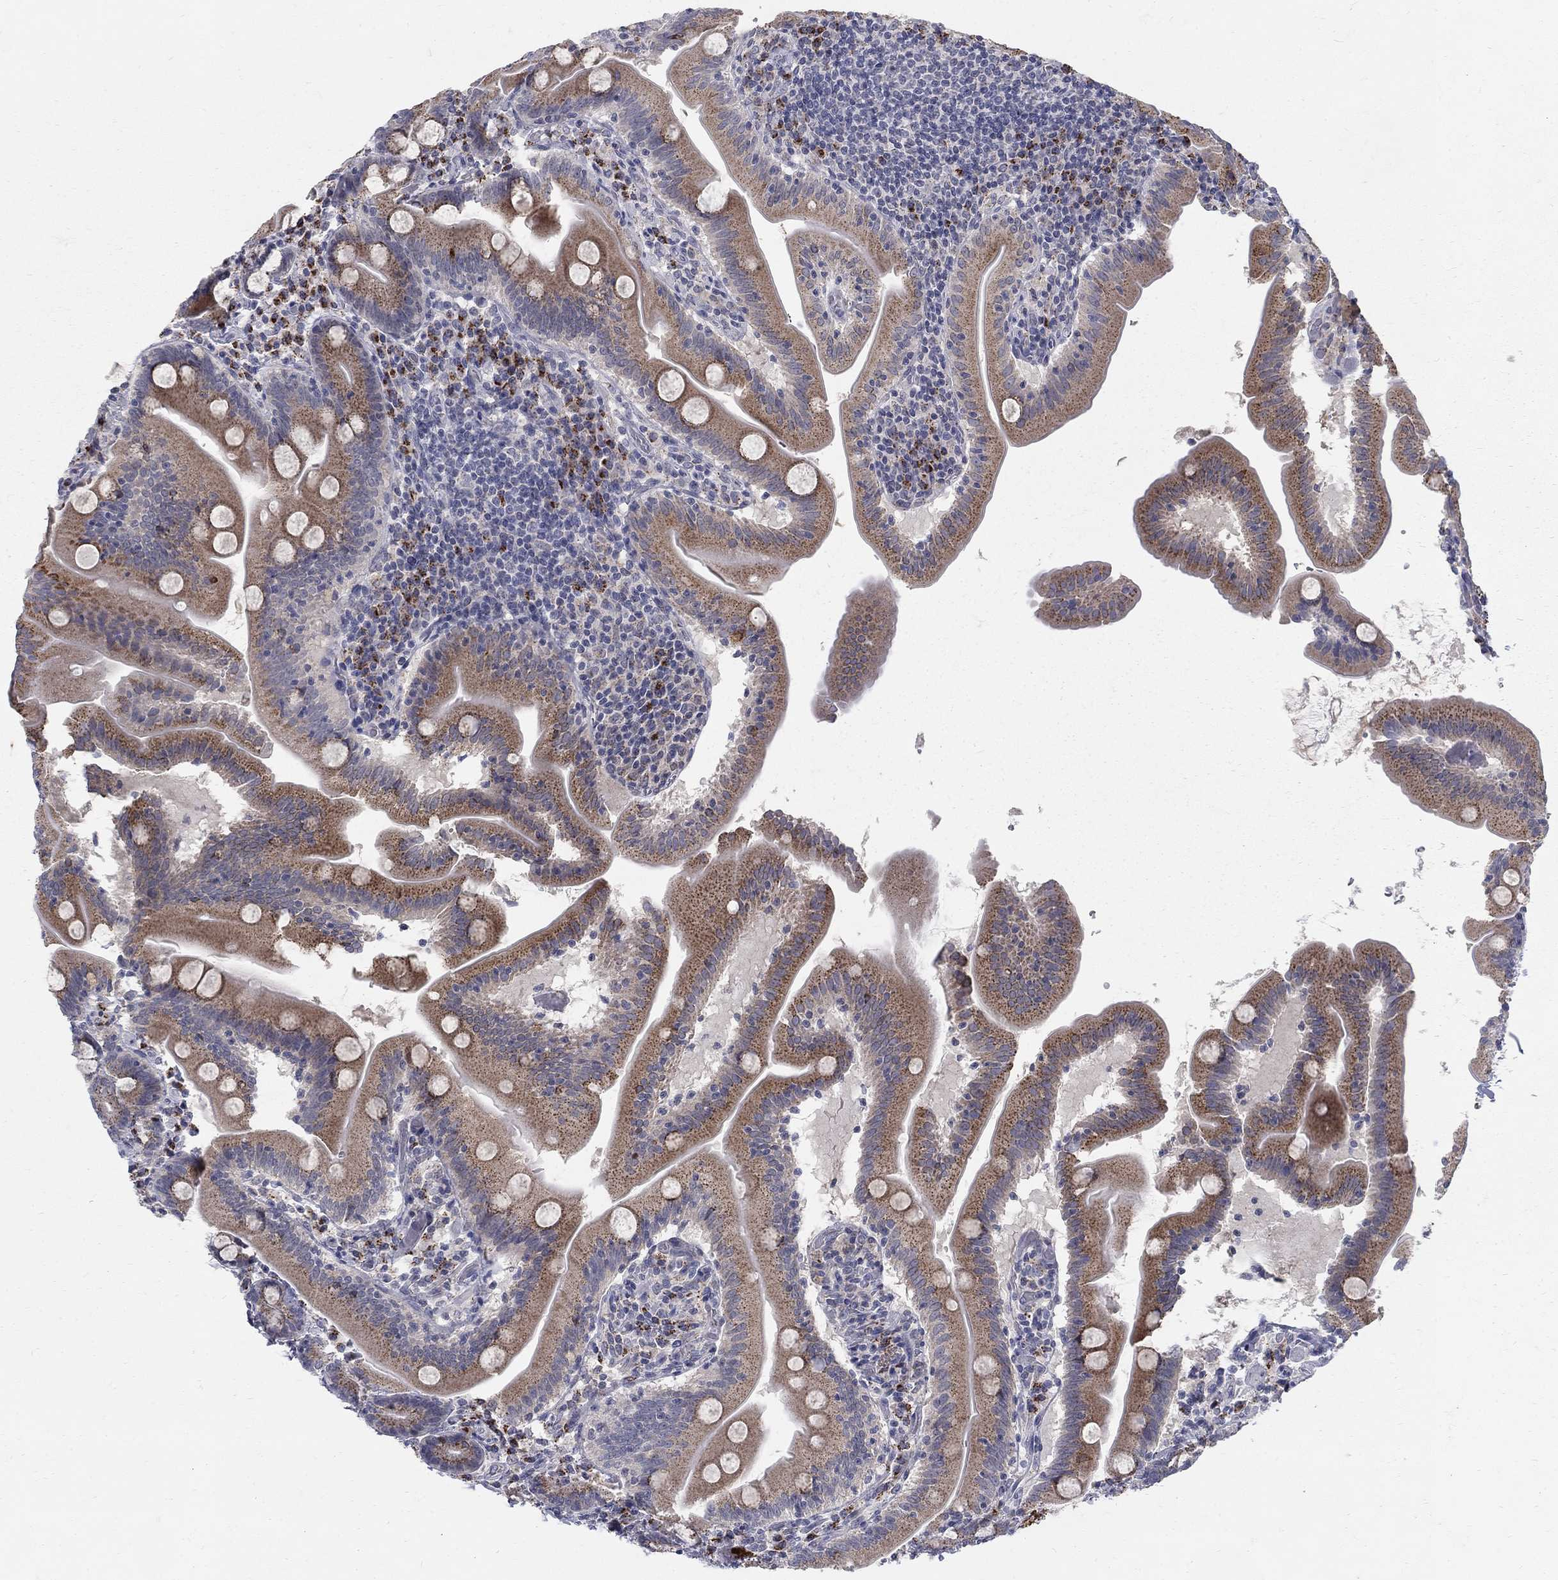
{"staining": {"intensity": "moderate", "quantity": ">75%", "location": "cytoplasmic/membranous"}, "tissue": "small intestine", "cell_type": "Glandular cells", "image_type": "normal", "snomed": [{"axis": "morphology", "description": "Normal tissue, NOS"}, {"axis": "topography", "description": "Small intestine"}], "caption": "DAB immunohistochemical staining of normal small intestine reveals moderate cytoplasmic/membranous protein staining in approximately >75% of glandular cells.", "gene": "PANK3", "patient": {"sex": "male", "age": 37}}